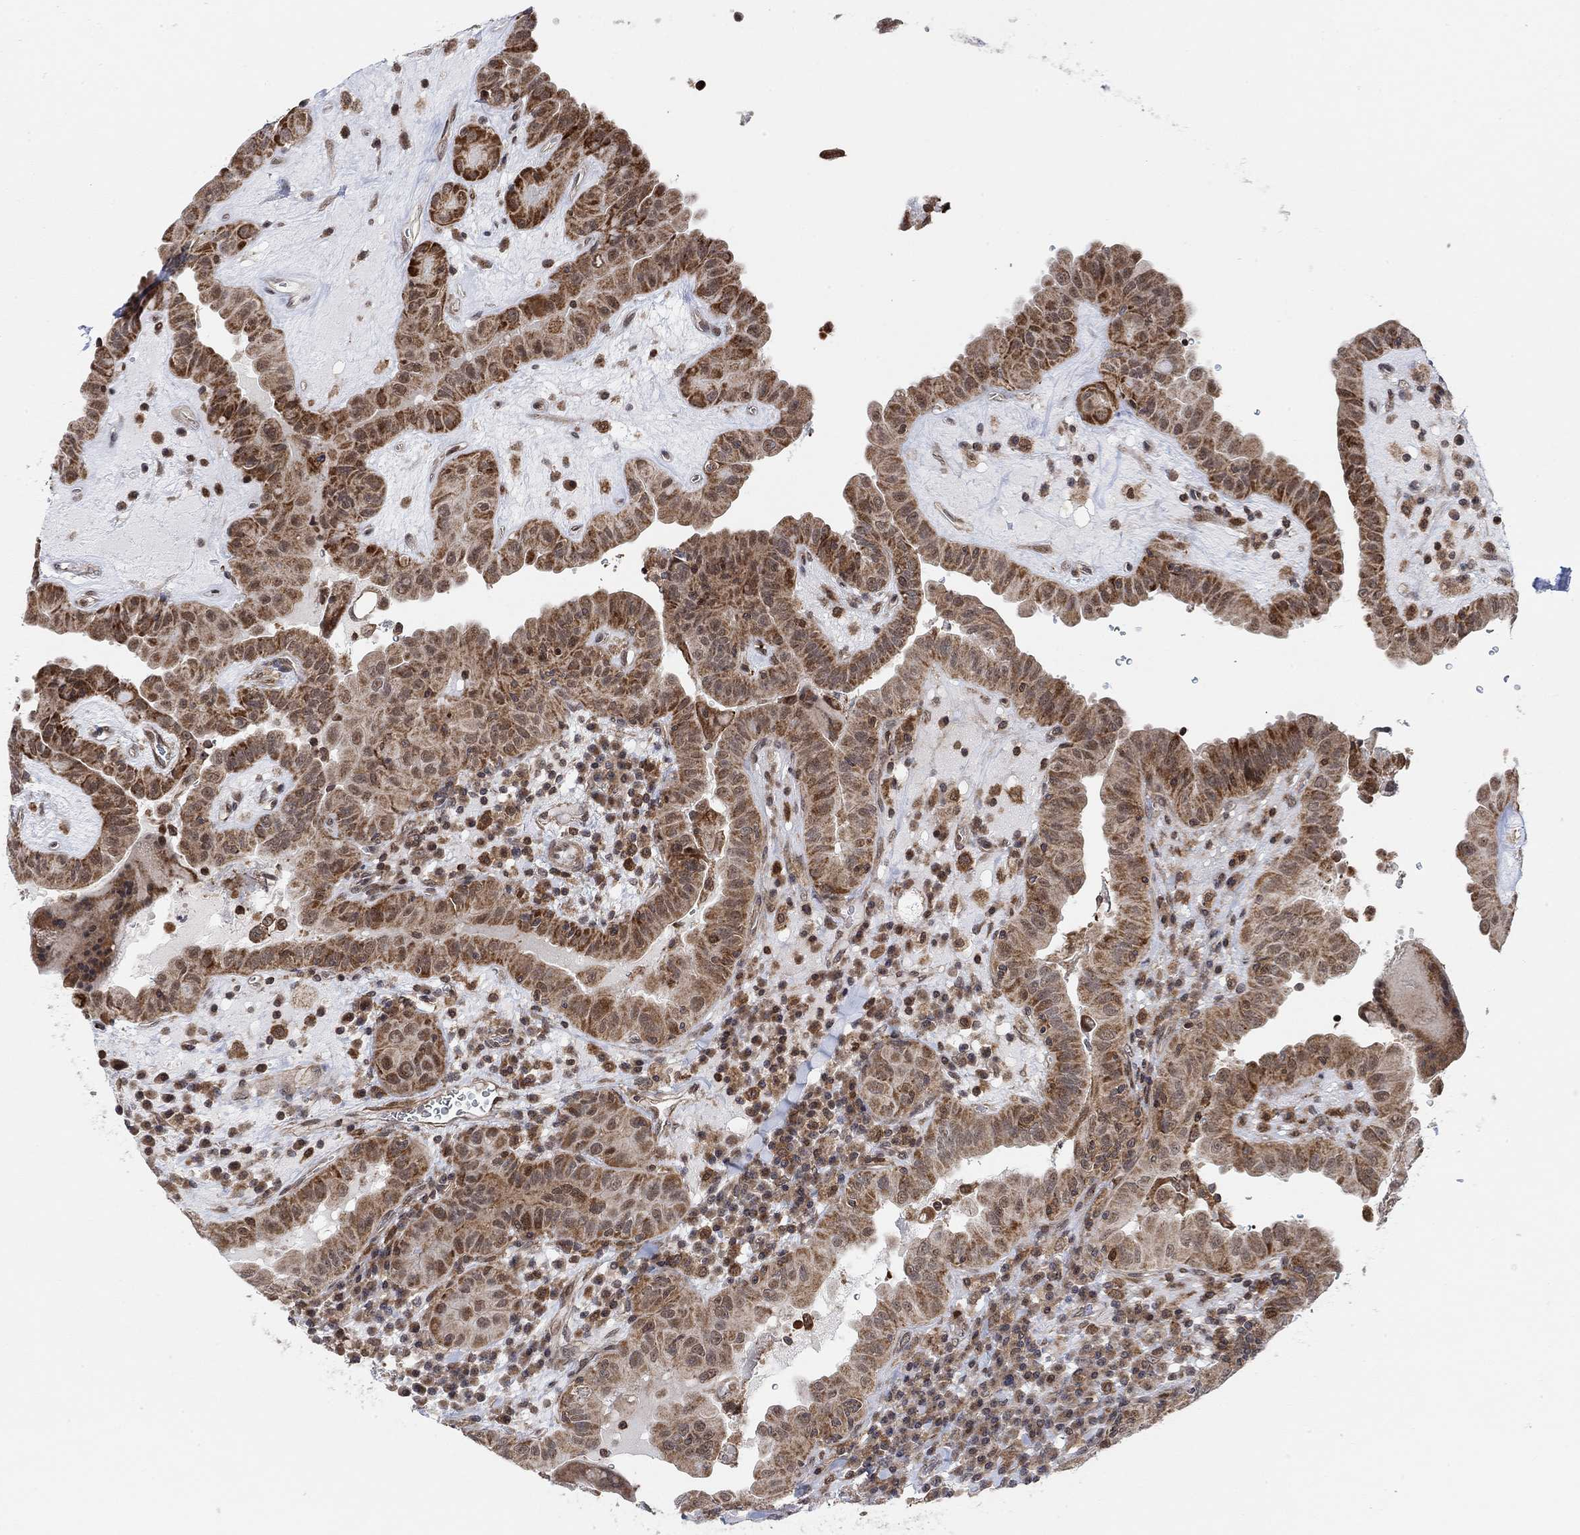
{"staining": {"intensity": "moderate", "quantity": "25%-75%", "location": "cytoplasmic/membranous,nuclear"}, "tissue": "thyroid cancer", "cell_type": "Tumor cells", "image_type": "cancer", "snomed": [{"axis": "morphology", "description": "Papillary adenocarcinoma, NOS"}, {"axis": "topography", "description": "Thyroid gland"}], "caption": "A medium amount of moderate cytoplasmic/membranous and nuclear positivity is identified in approximately 25%-75% of tumor cells in thyroid cancer (papillary adenocarcinoma) tissue.", "gene": "PWWP2B", "patient": {"sex": "female", "age": 37}}